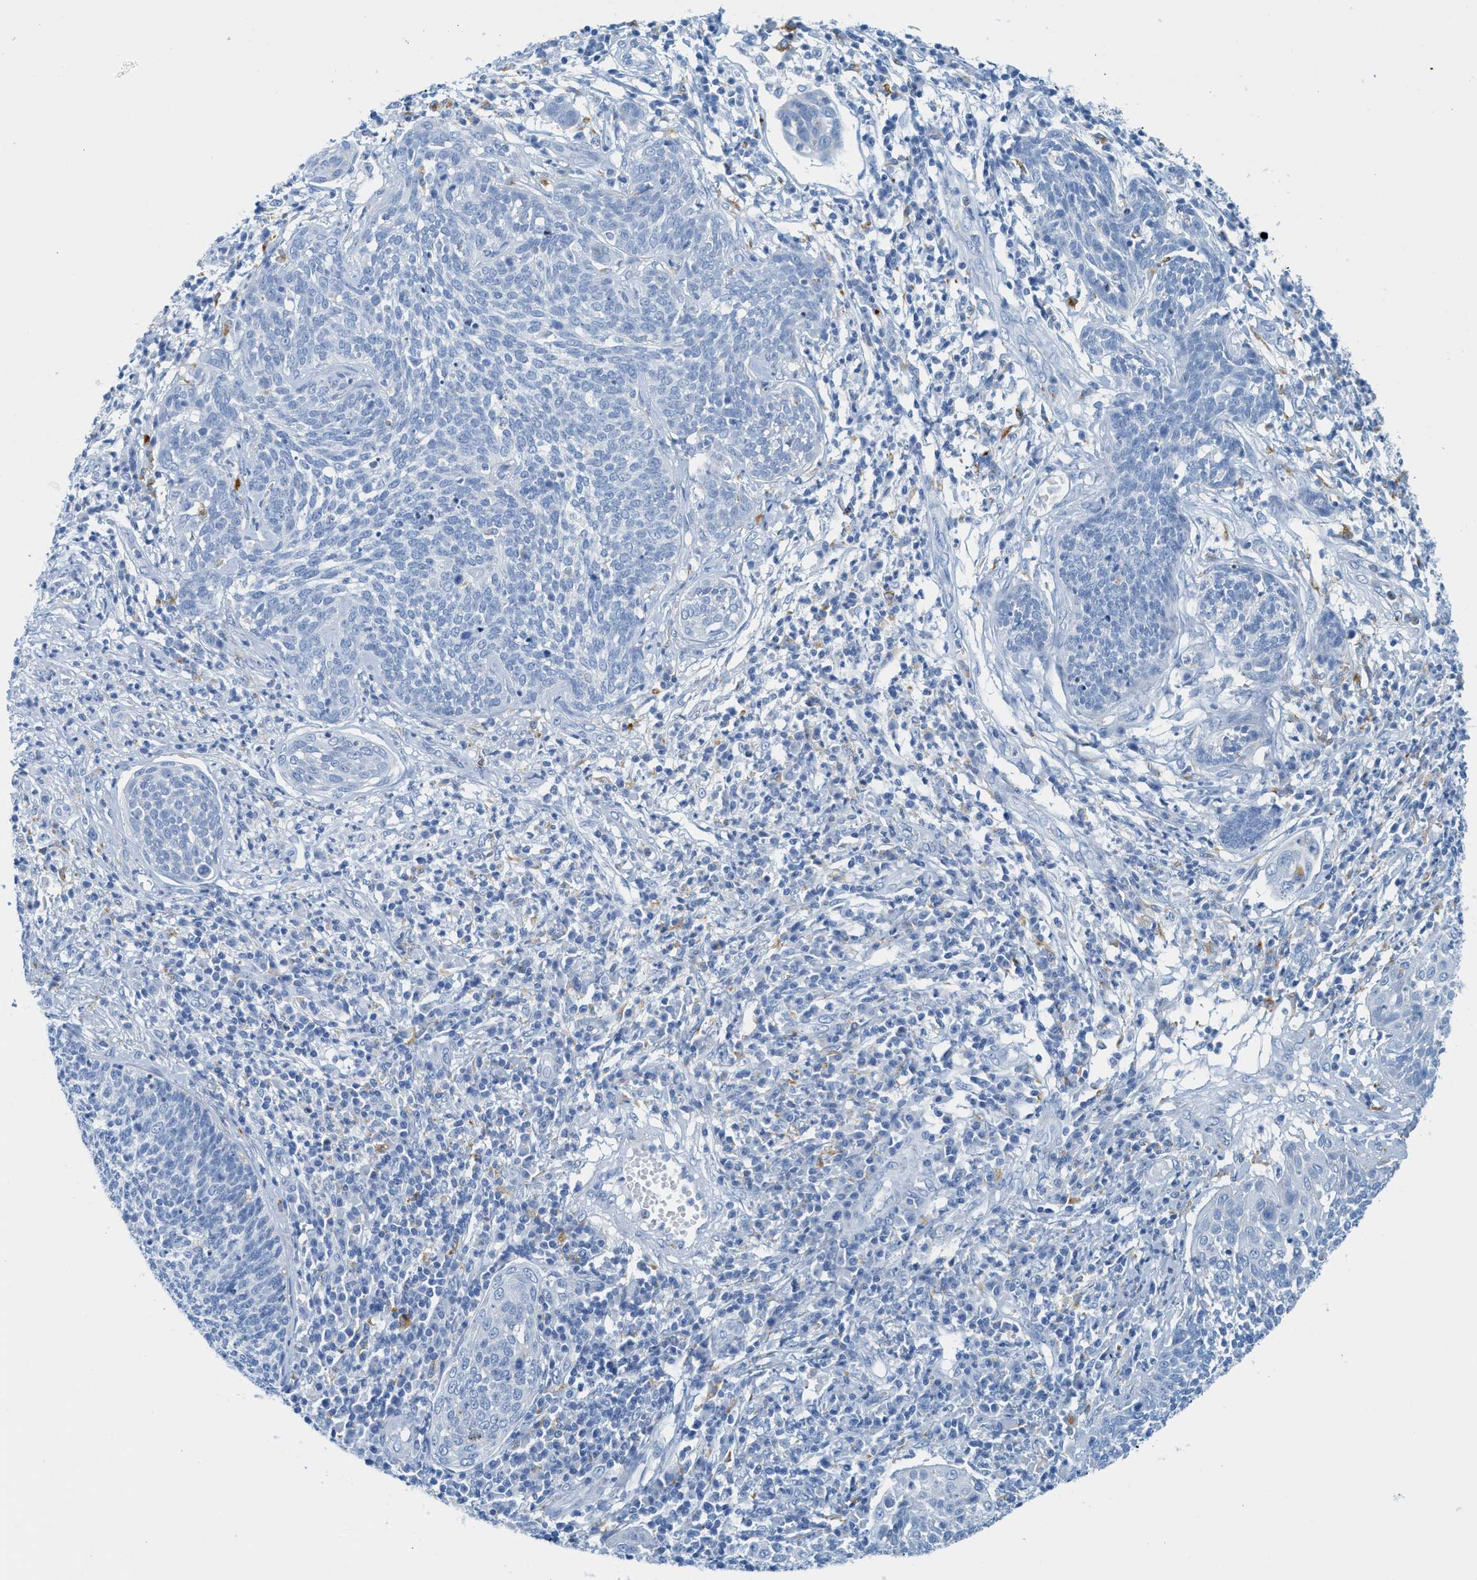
{"staining": {"intensity": "negative", "quantity": "none", "location": "none"}, "tissue": "cervical cancer", "cell_type": "Tumor cells", "image_type": "cancer", "snomed": [{"axis": "morphology", "description": "Squamous cell carcinoma, NOS"}, {"axis": "topography", "description": "Cervix"}], "caption": "Immunohistochemistry of cervical cancer (squamous cell carcinoma) shows no expression in tumor cells.", "gene": "C21orf62", "patient": {"sex": "female", "age": 34}}